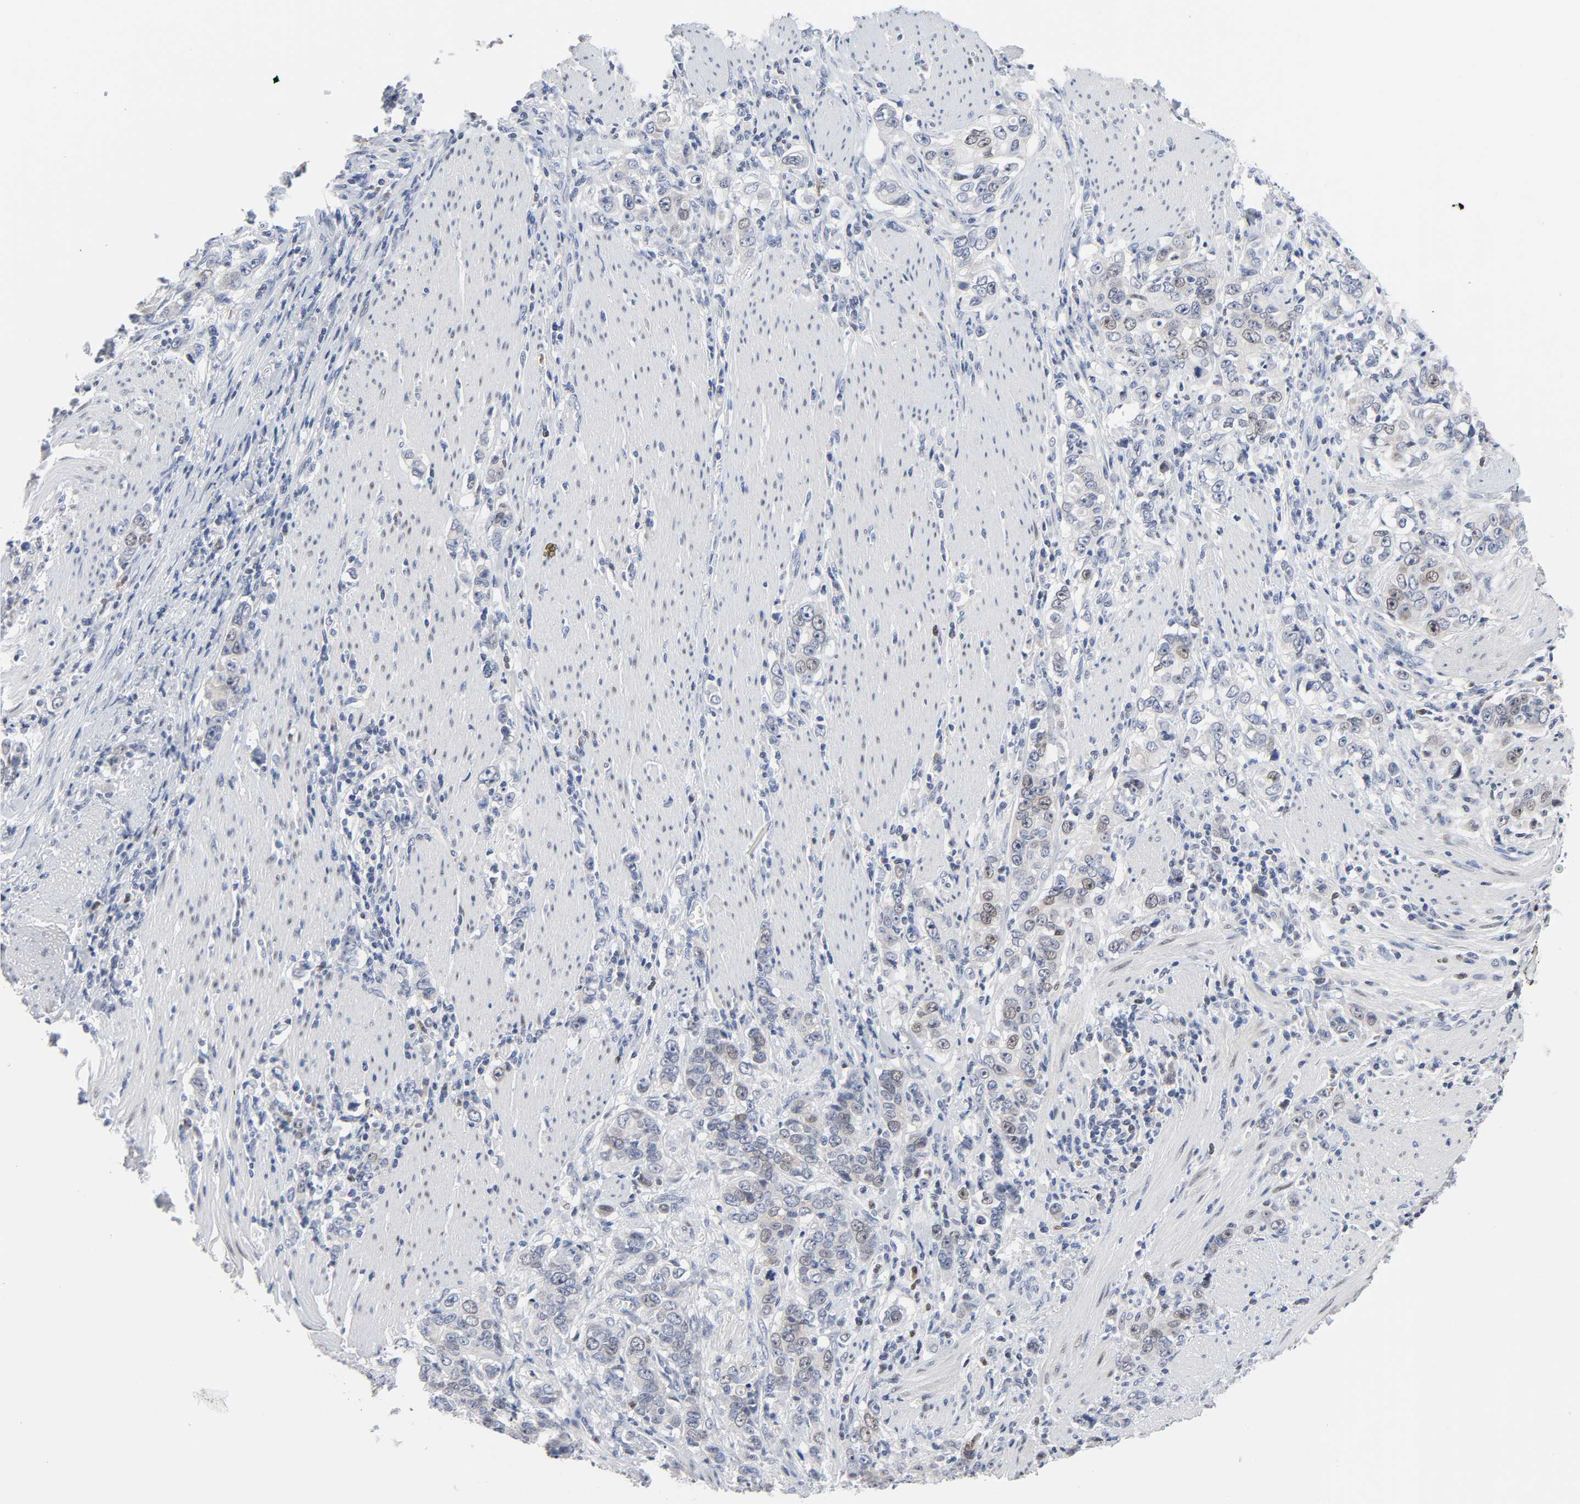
{"staining": {"intensity": "weak", "quantity": "<25%", "location": "nuclear"}, "tissue": "stomach cancer", "cell_type": "Tumor cells", "image_type": "cancer", "snomed": [{"axis": "morphology", "description": "Adenocarcinoma, NOS"}, {"axis": "topography", "description": "Stomach, lower"}], "caption": "Protein analysis of stomach adenocarcinoma reveals no significant positivity in tumor cells.", "gene": "WEE1", "patient": {"sex": "female", "age": 72}}